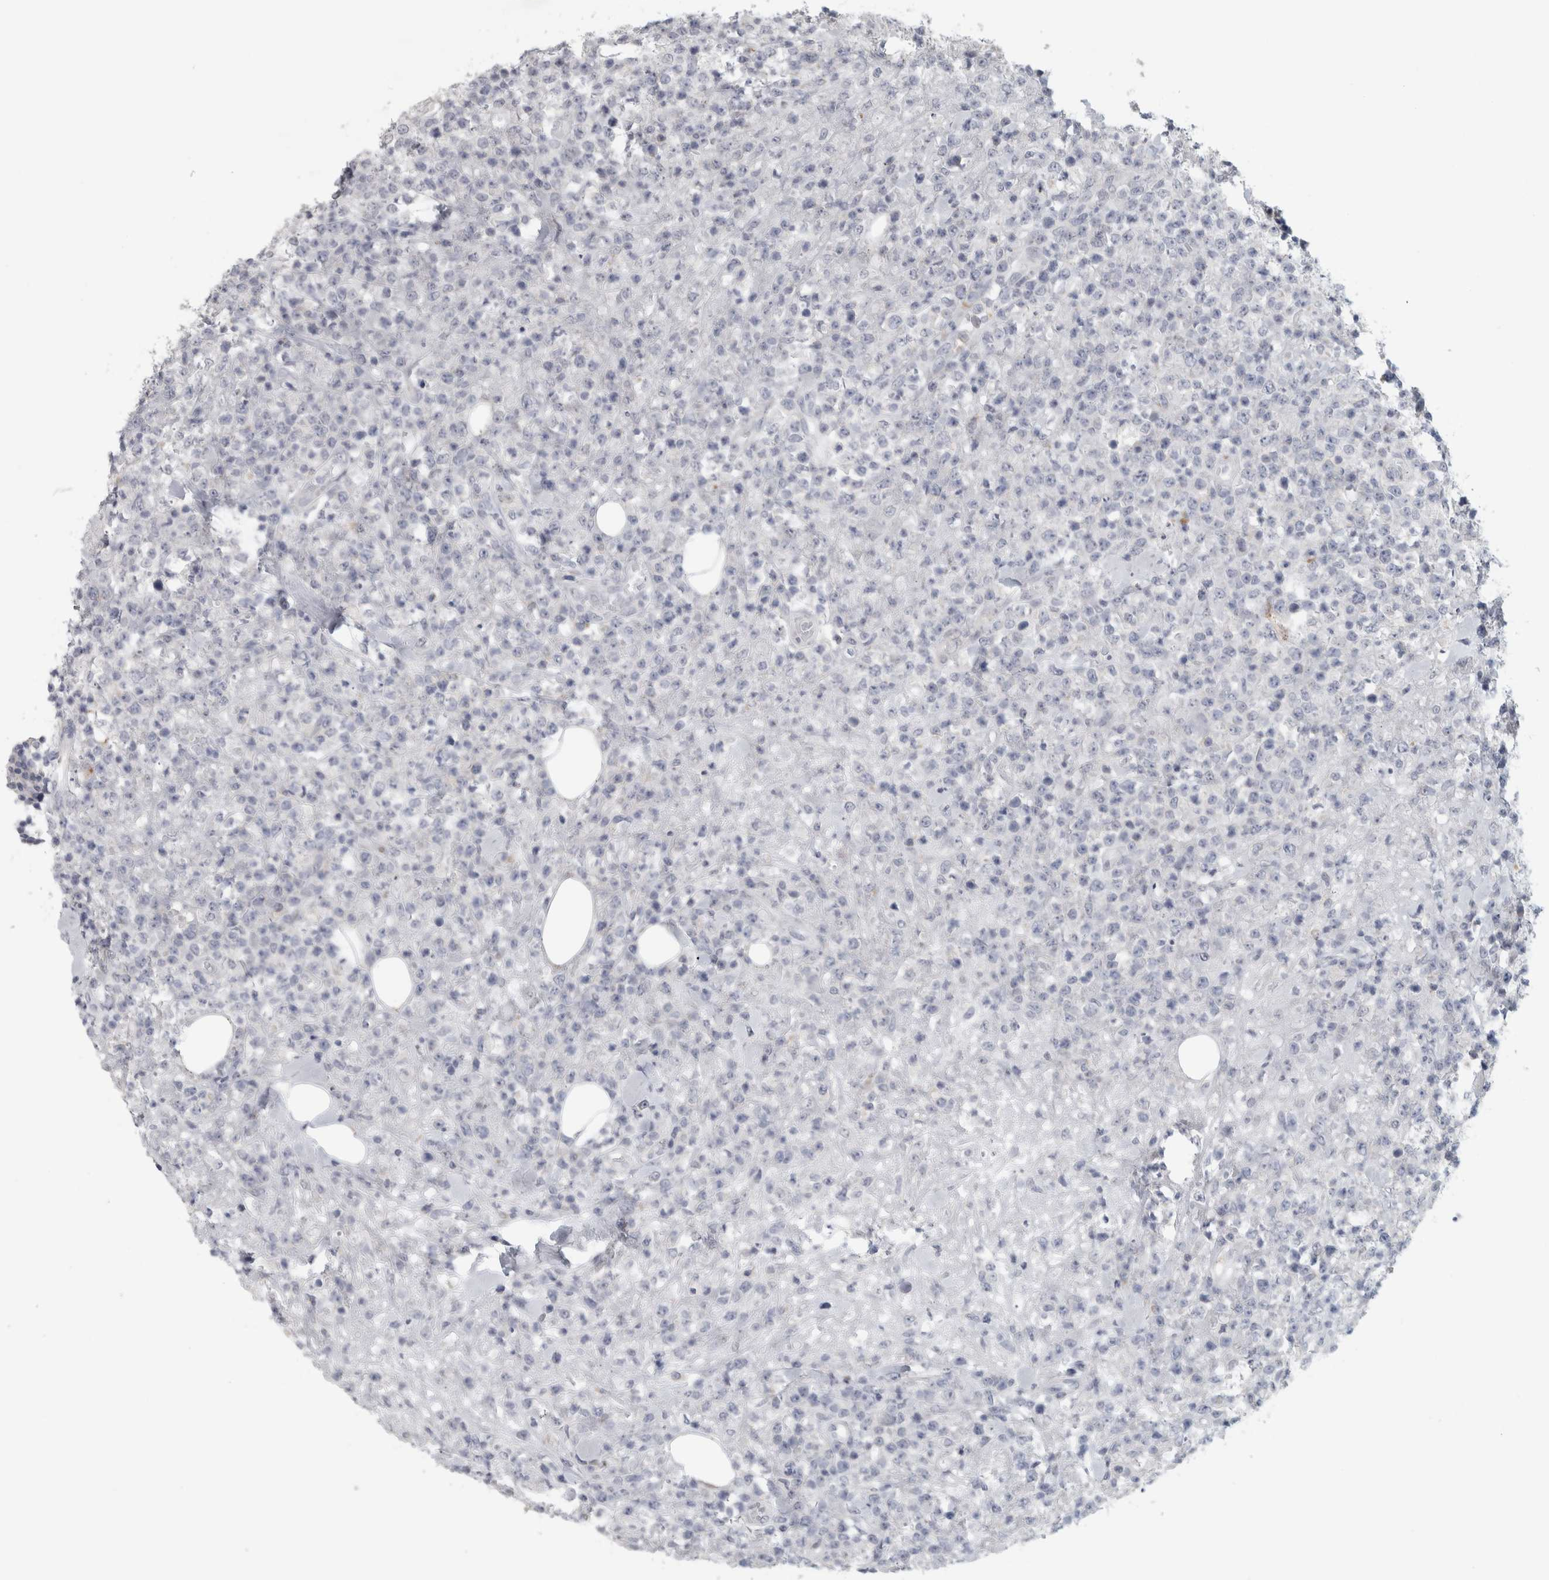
{"staining": {"intensity": "negative", "quantity": "none", "location": "none"}, "tissue": "lymphoma", "cell_type": "Tumor cells", "image_type": "cancer", "snomed": [{"axis": "morphology", "description": "Malignant lymphoma, non-Hodgkin's type, High grade"}, {"axis": "topography", "description": "Colon"}], "caption": "IHC micrograph of neoplastic tissue: high-grade malignant lymphoma, non-Hodgkin's type stained with DAB (3,3'-diaminobenzidine) displays no significant protein positivity in tumor cells.", "gene": "PTPRN2", "patient": {"sex": "female", "age": 53}}